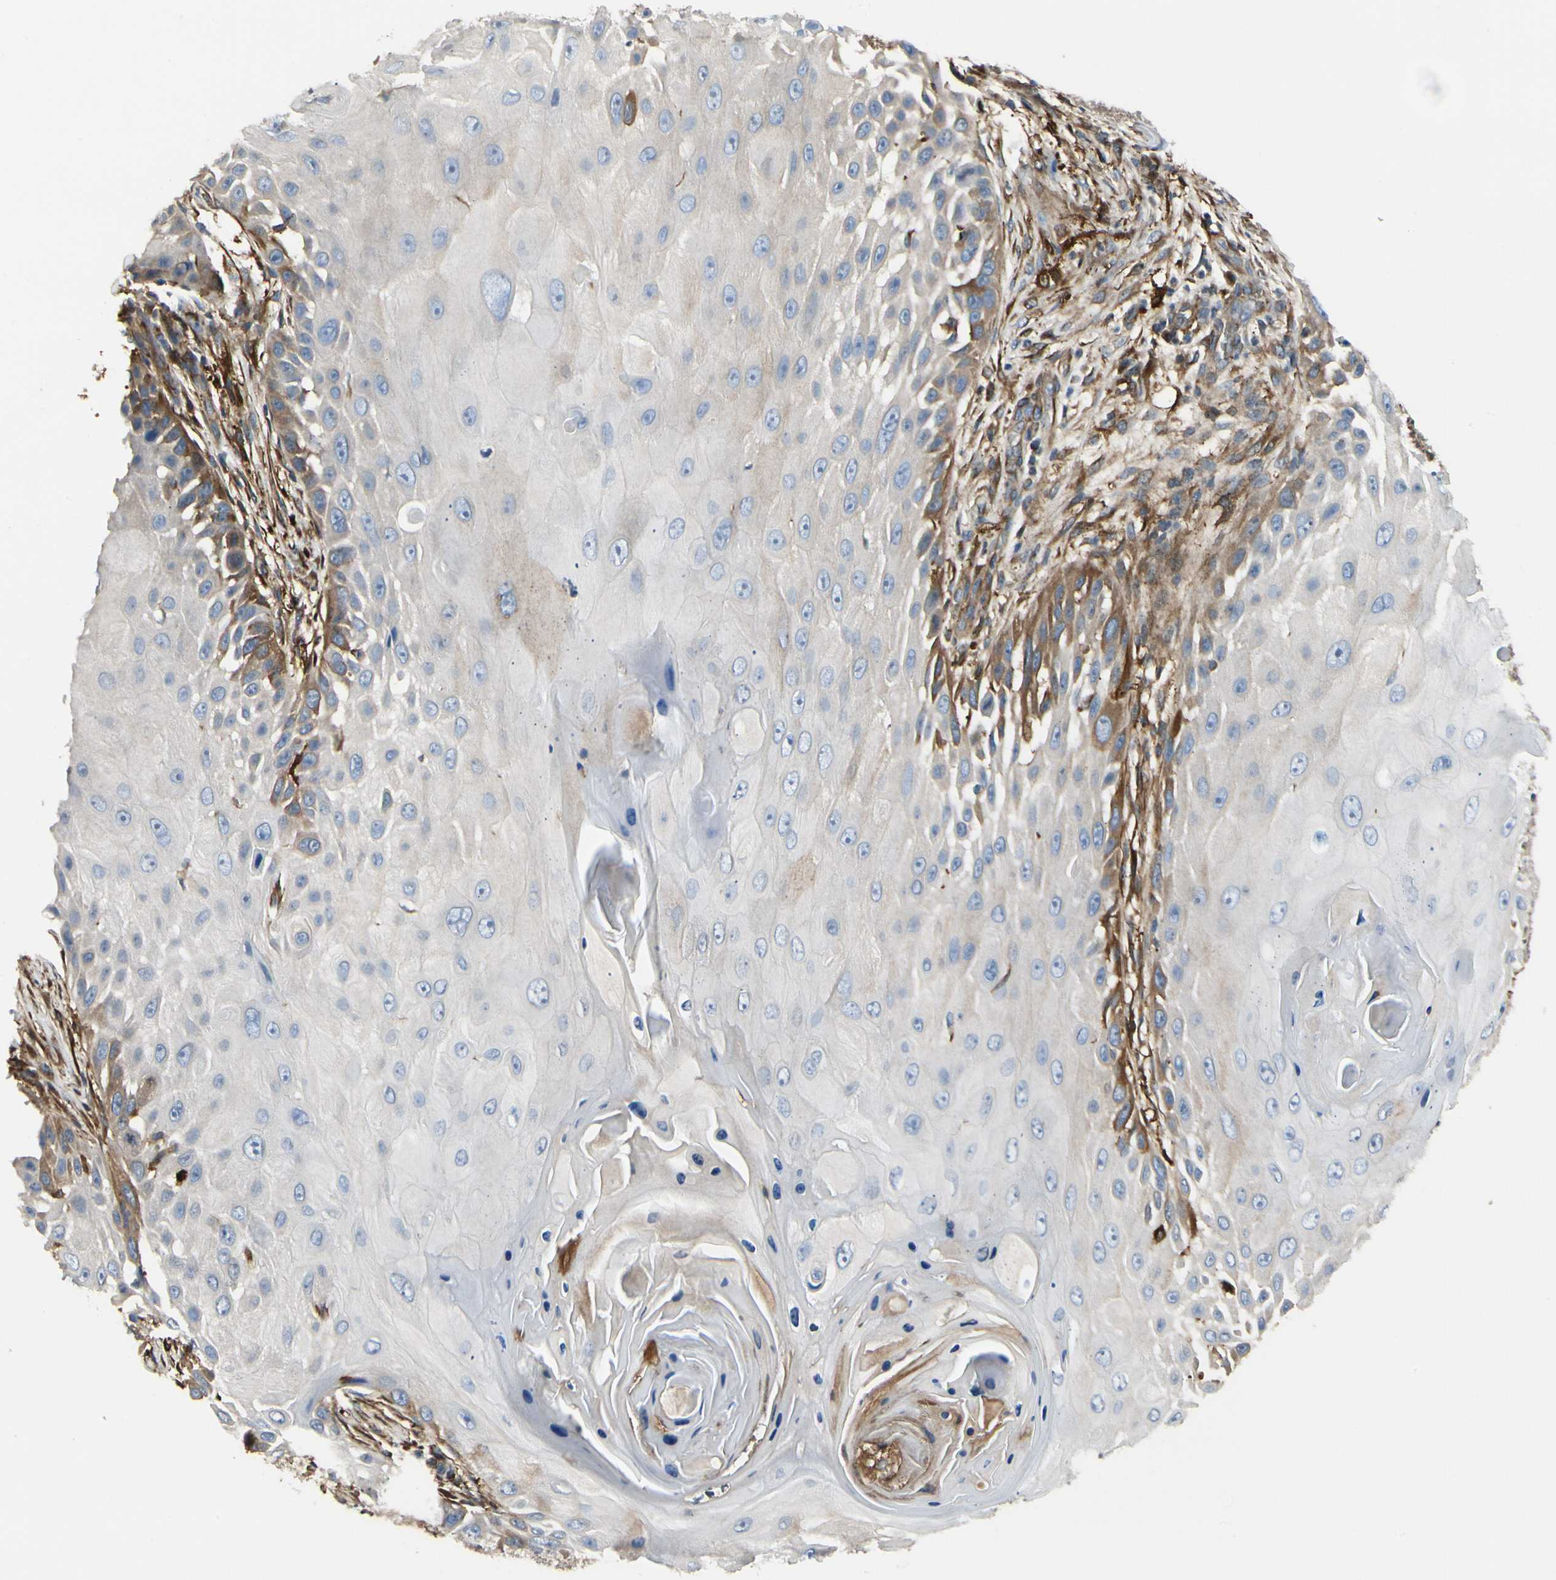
{"staining": {"intensity": "moderate", "quantity": "<25%", "location": "cytoplasmic/membranous"}, "tissue": "skin cancer", "cell_type": "Tumor cells", "image_type": "cancer", "snomed": [{"axis": "morphology", "description": "Squamous cell carcinoma, NOS"}, {"axis": "topography", "description": "Skin"}], "caption": "Immunohistochemical staining of human skin squamous cell carcinoma demonstrates low levels of moderate cytoplasmic/membranous protein expression in approximately <25% of tumor cells.", "gene": "FTH1", "patient": {"sex": "female", "age": 44}}